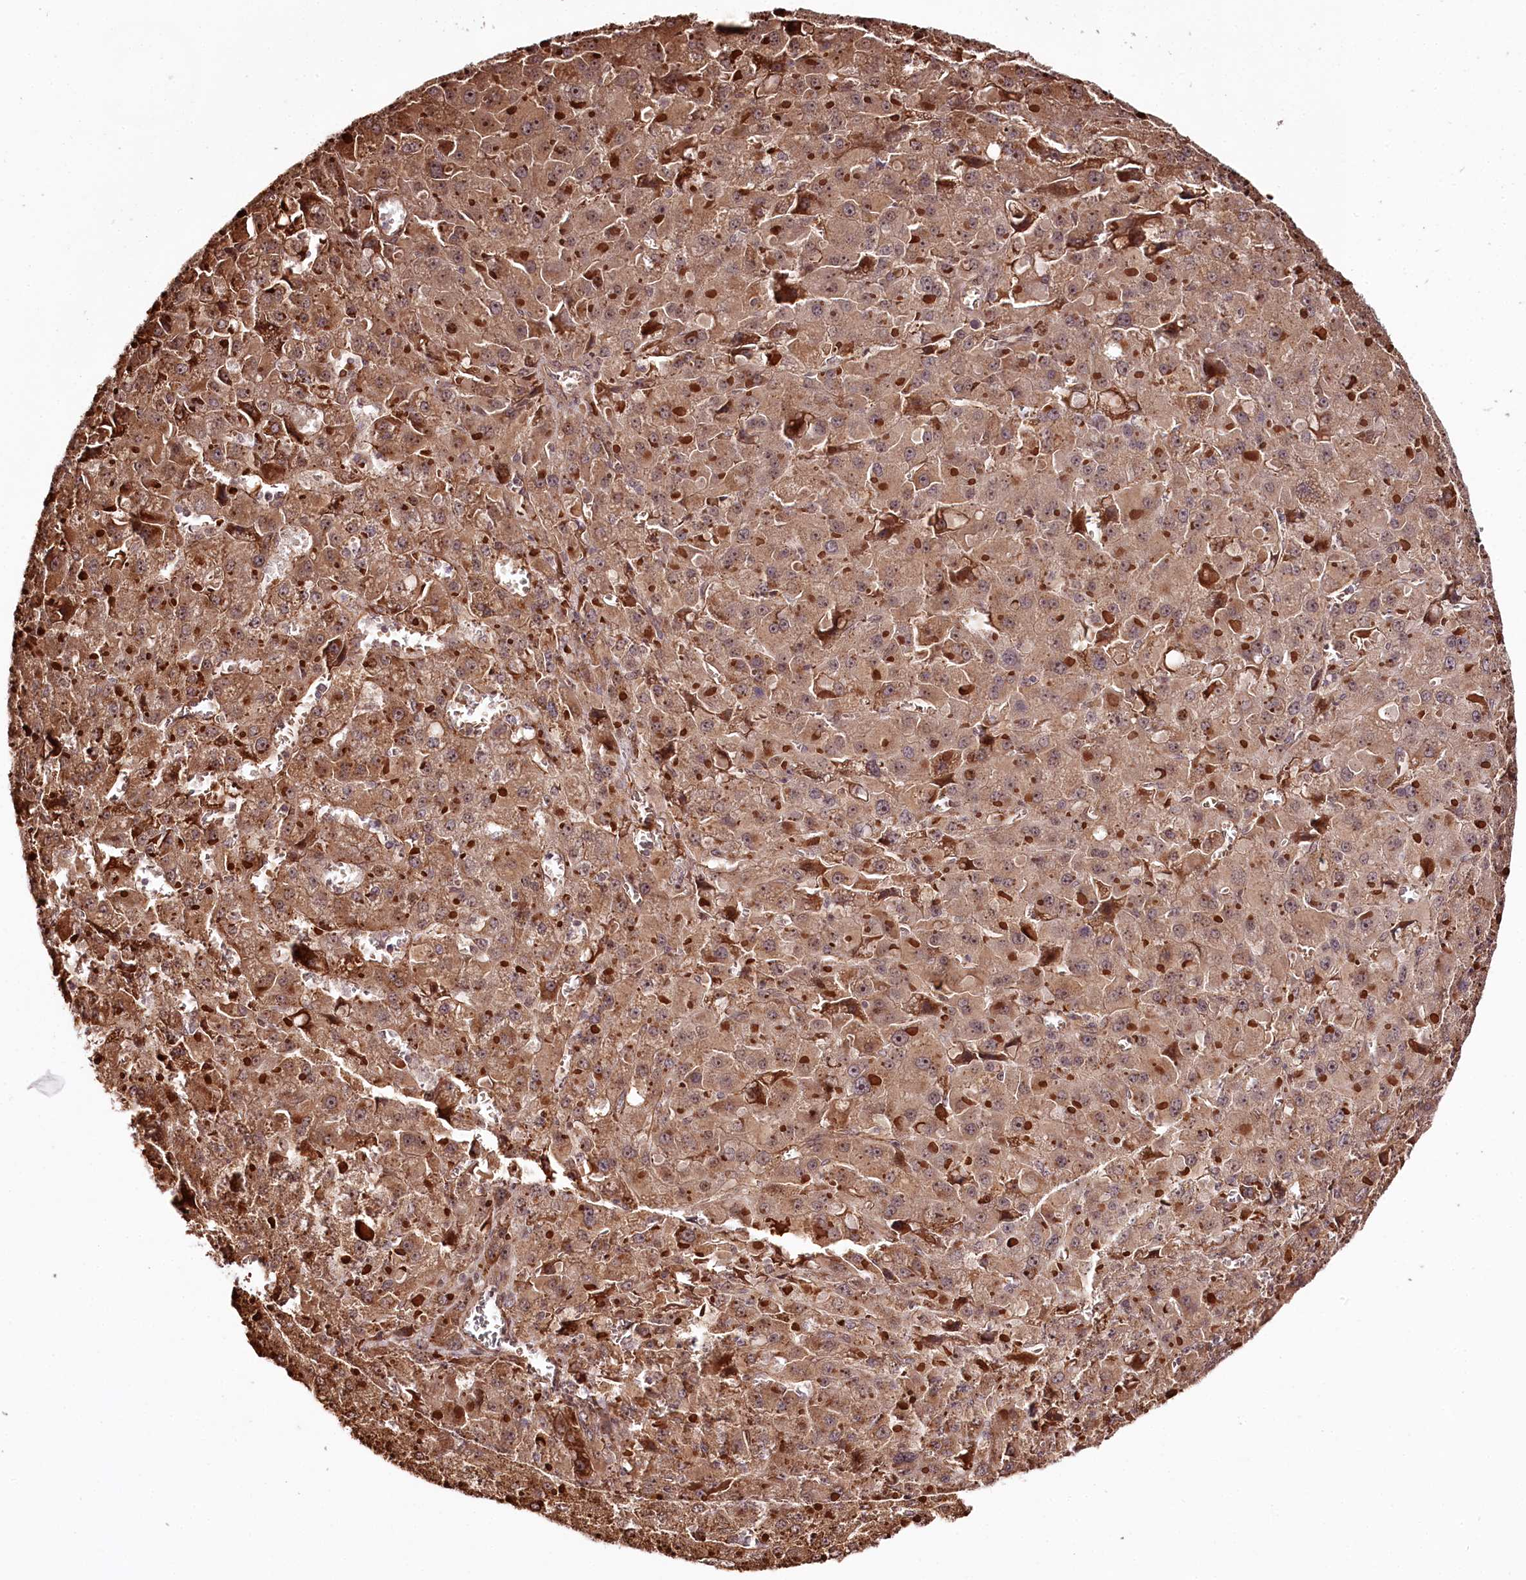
{"staining": {"intensity": "moderate", "quantity": ">75%", "location": "cytoplasmic/membranous"}, "tissue": "liver cancer", "cell_type": "Tumor cells", "image_type": "cancer", "snomed": [{"axis": "morphology", "description": "Carcinoma, Hepatocellular, NOS"}, {"axis": "topography", "description": "Liver"}], "caption": "Liver hepatocellular carcinoma stained for a protein shows moderate cytoplasmic/membranous positivity in tumor cells.", "gene": "TTC33", "patient": {"sex": "female", "age": 73}}